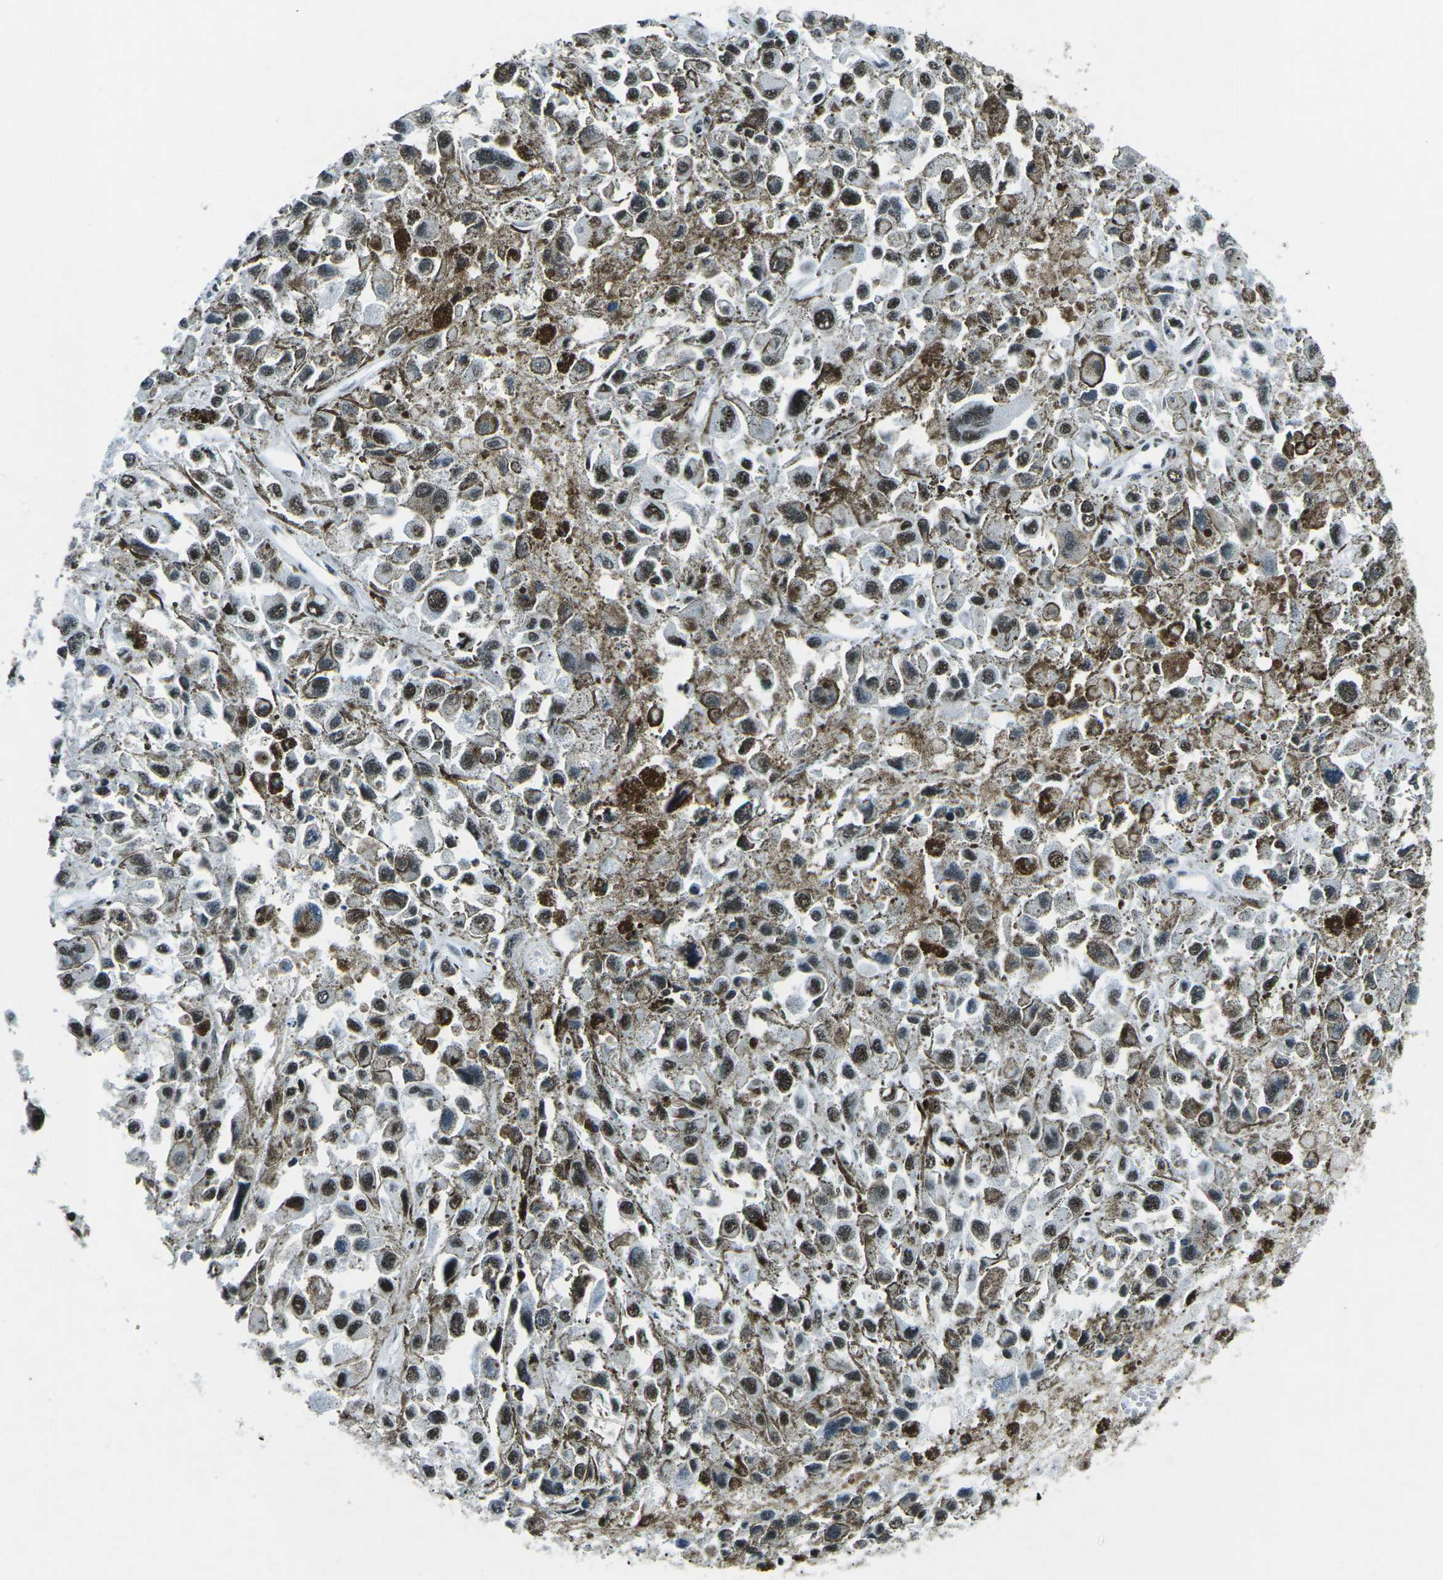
{"staining": {"intensity": "moderate", "quantity": "25%-75%", "location": "nuclear"}, "tissue": "melanoma", "cell_type": "Tumor cells", "image_type": "cancer", "snomed": [{"axis": "morphology", "description": "Malignant melanoma, Metastatic site"}, {"axis": "topography", "description": "Lymph node"}], "caption": "Malignant melanoma (metastatic site) tissue exhibits moderate nuclear staining in about 25%-75% of tumor cells, visualized by immunohistochemistry.", "gene": "RBL2", "patient": {"sex": "male", "age": 59}}